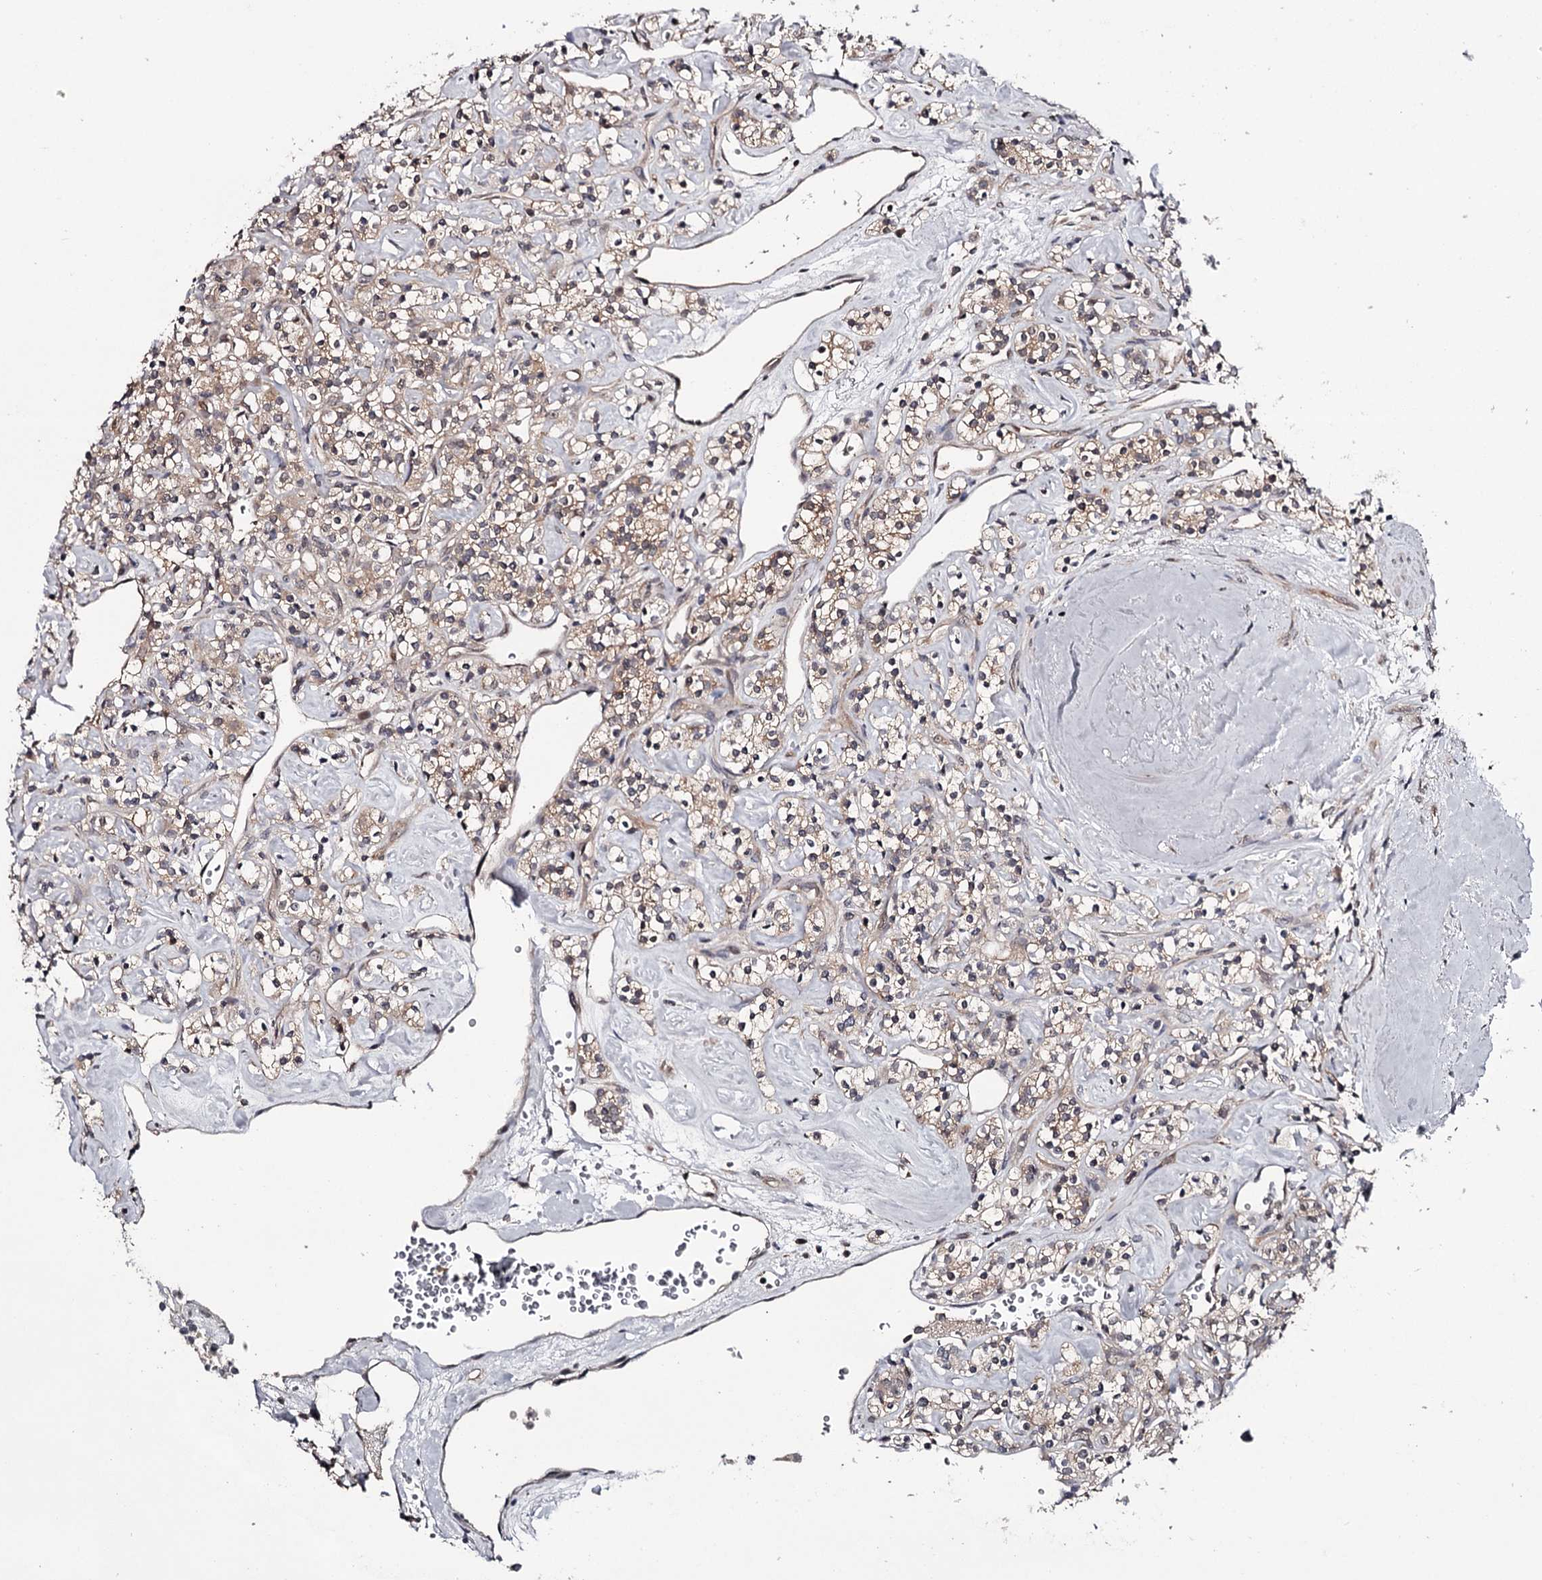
{"staining": {"intensity": "weak", "quantity": ">75%", "location": "cytoplasmic/membranous"}, "tissue": "renal cancer", "cell_type": "Tumor cells", "image_type": "cancer", "snomed": [{"axis": "morphology", "description": "Adenocarcinoma, NOS"}, {"axis": "topography", "description": "Kidney"}], "caption": "Immunohistochemical staining of renal cancer demonstrates low levels of weak cytoplasmic/membranous staining in approximately >75% of tumor cells. Immunohistochemistry (ihc) stains the protein in brown and the nuclei are stained blue.", "gene": "GTSF1", "patient": {"sex": "male", "age": 77}}